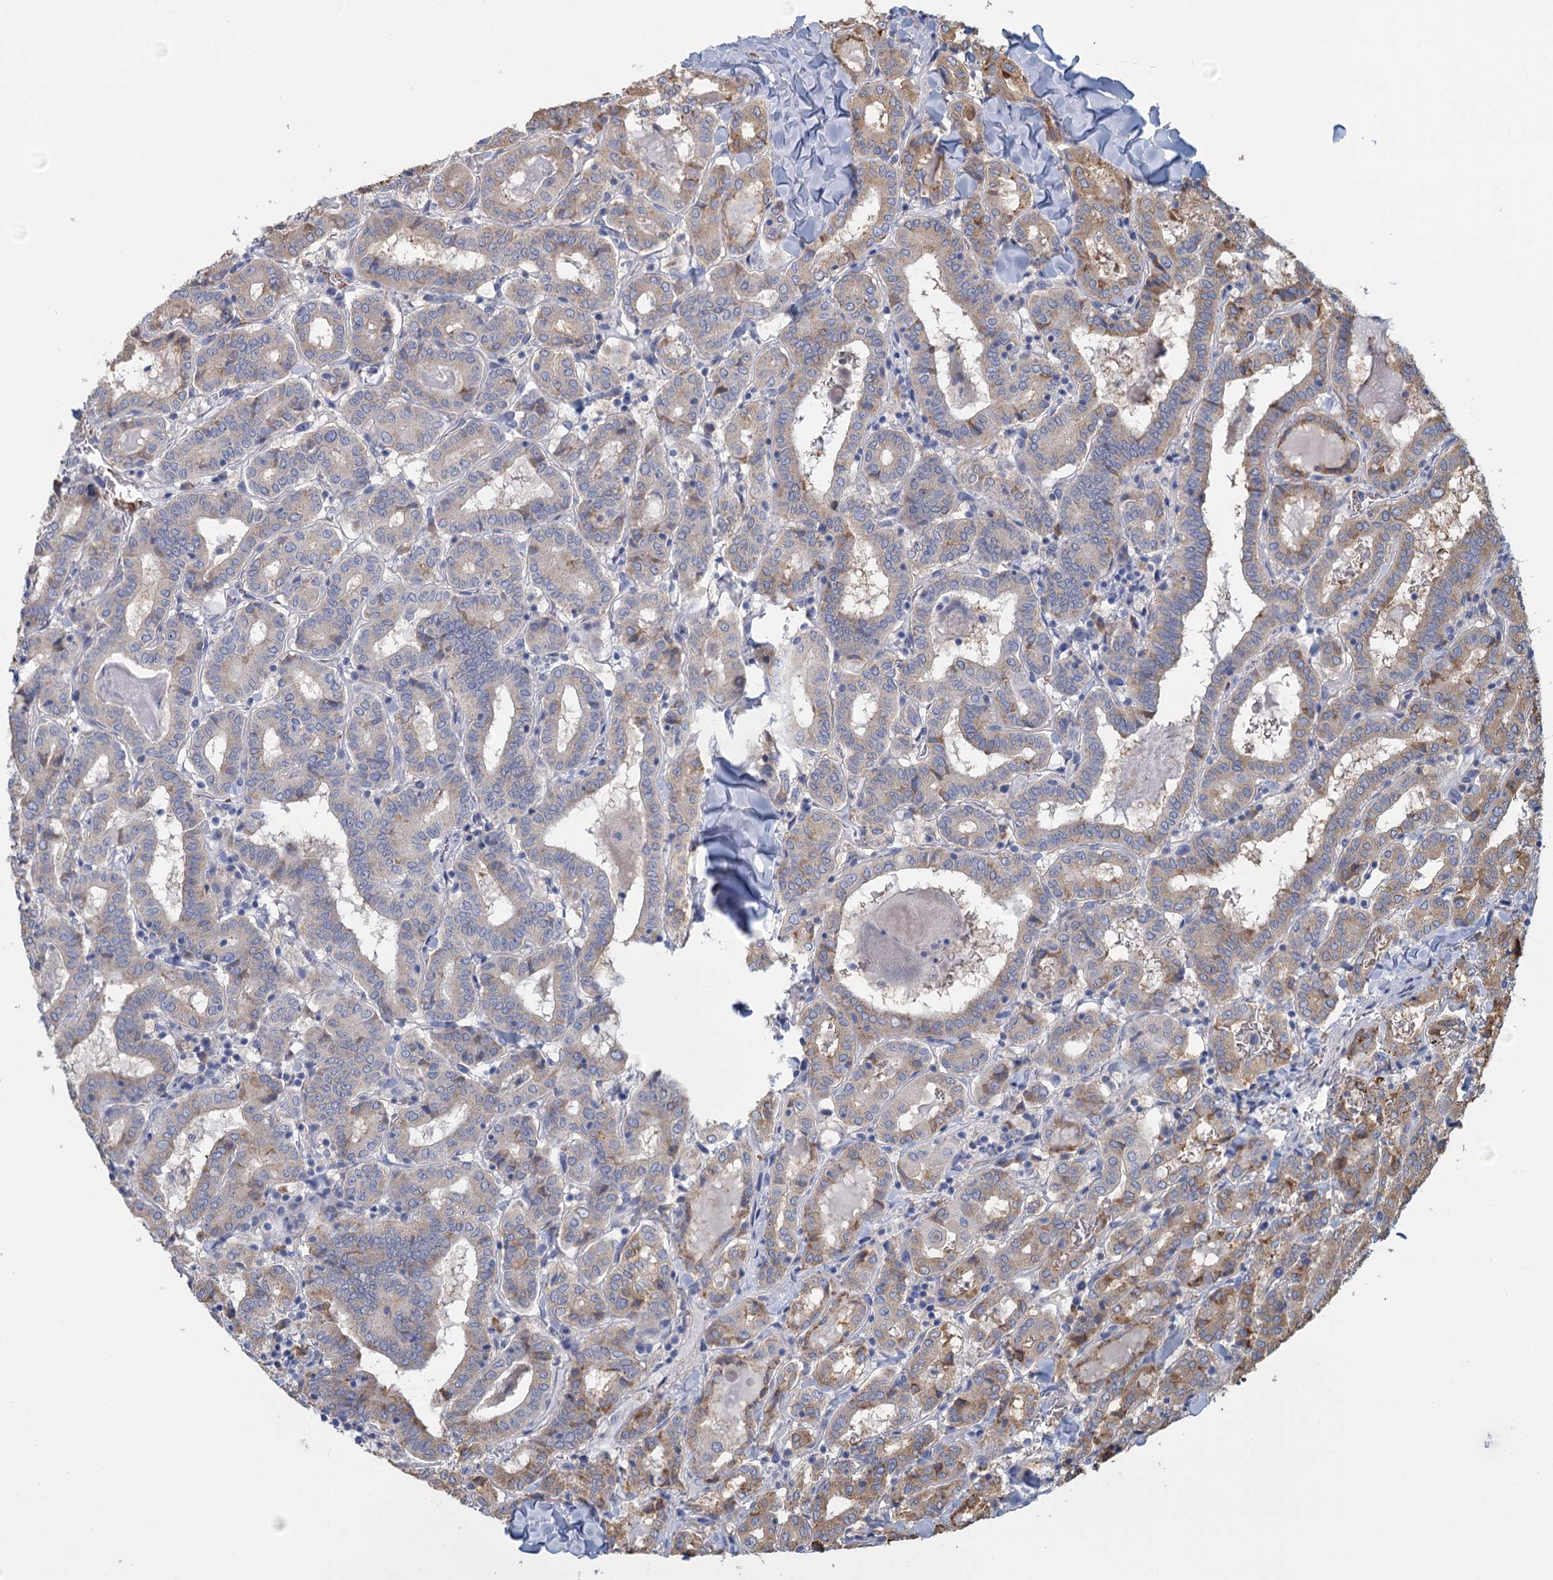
{"staining": {"intensity": "moderate", "quantity": "<25%", "location": "cytoplasmic/membranous"}, "tissue": "thyroid cancer", "cell_type": "Tumor cells", "image_type": "cancer", "snomed": [{"axis": "morphology", "description": "Papillary adenocarcinoma, NOS"}, {"axis": "topography", "description": "Thyroid gland"}], "caption": "Thyroid papillary adenocarcinoma stained with immunohistochemistry (IHC) displays moderate cytoplasmic/membranous staining in about <25% of tumor cells. The staining was performed using DAB to visualize the protein expression in brown, while the nuclei were stained in blue with hematoxylin (Magnification: 20x).", "gene": "ANKRD16", "patient": {"sex": "female", "age": 72}}